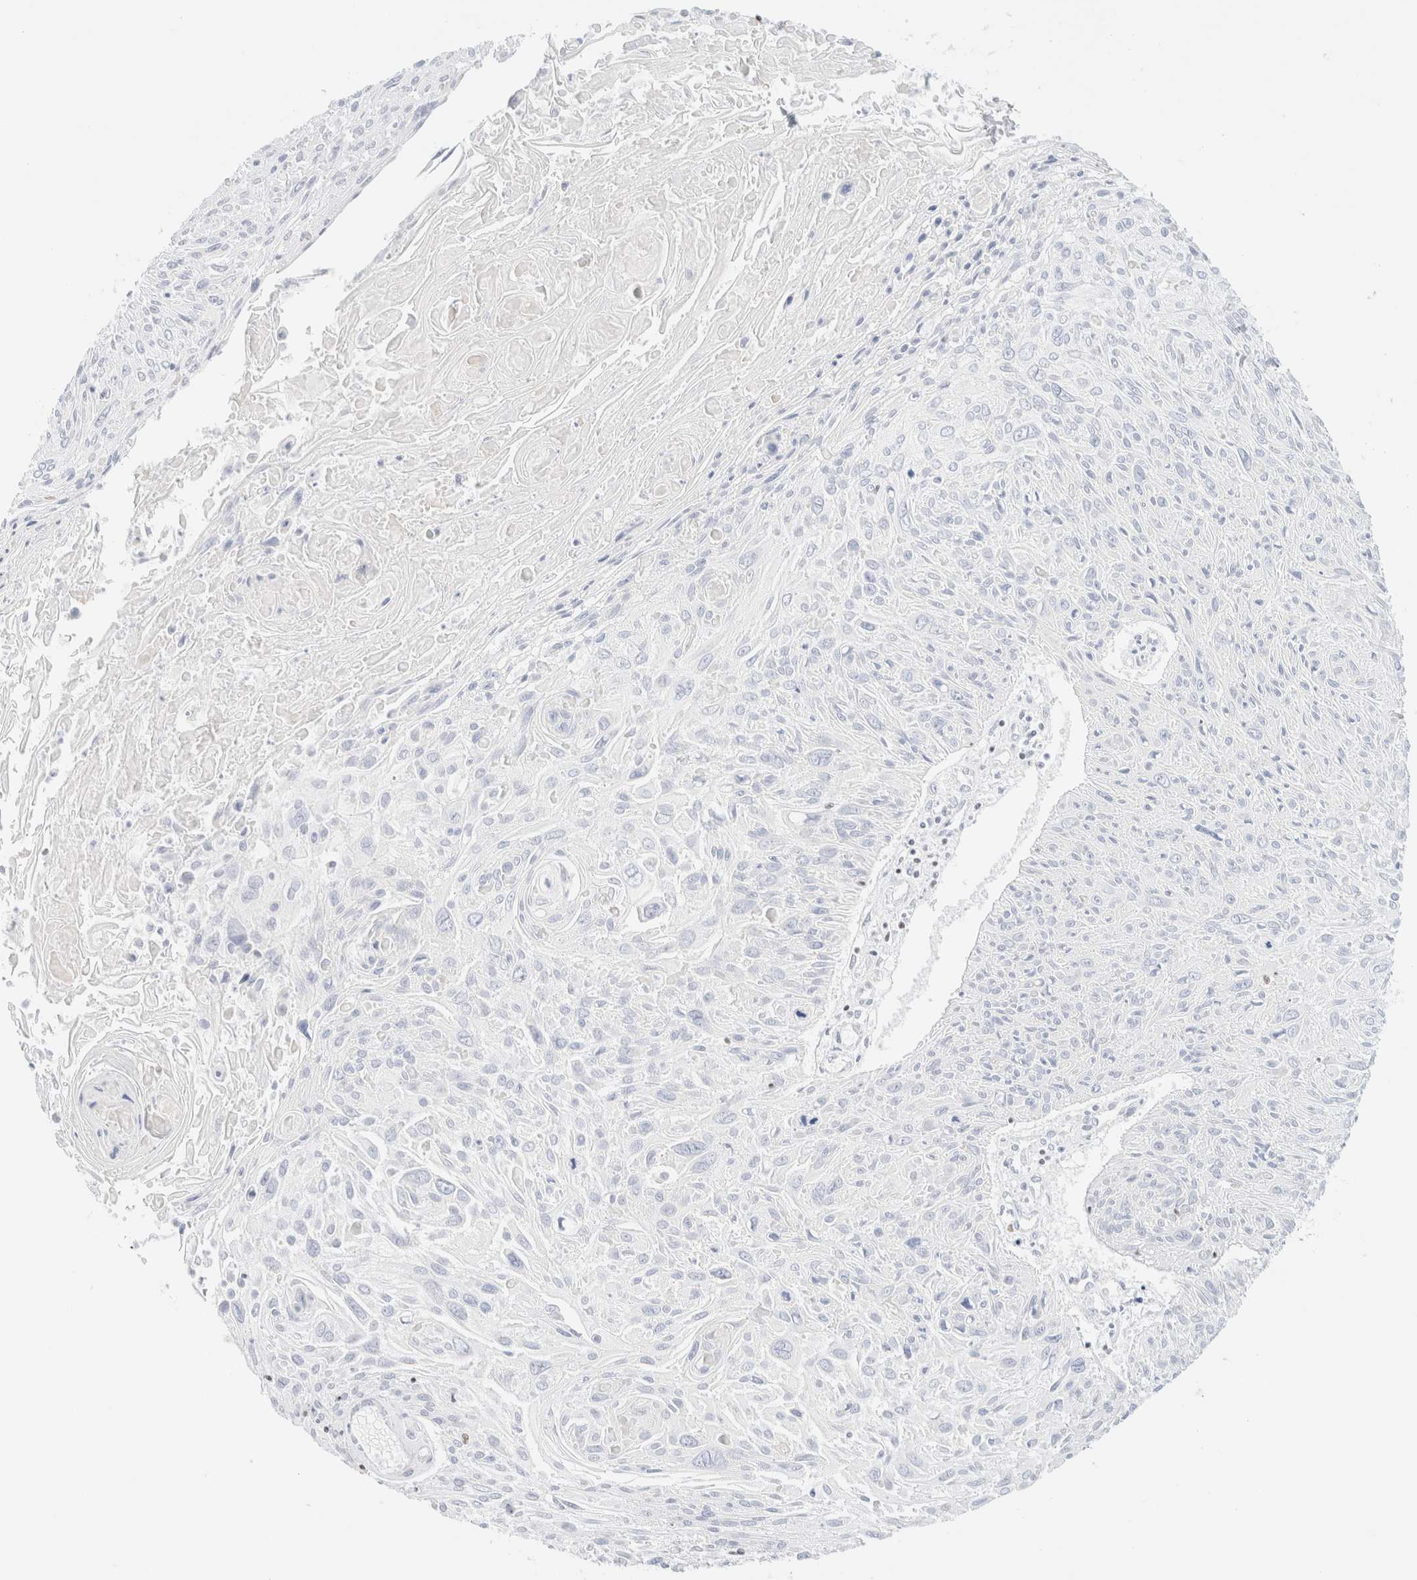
{"staining": {"intensity": "negative", "quantity": "none", "location": "none"}, "tissue": "cervical cancer", "cell_type": "Tumor cells", "image_type": "cancer", "snomed": [{"axis": "morphology", "description": "Squamous cell carcinoma, NOS"}, {"axis": "topography", "description": "Cervix"}], "caption": "Tumor cells show no significant protein staining in squamous cell carcinoma (cervical).", "gene": "IKZF3", "patient": {"sex": "female", "age": 51}}